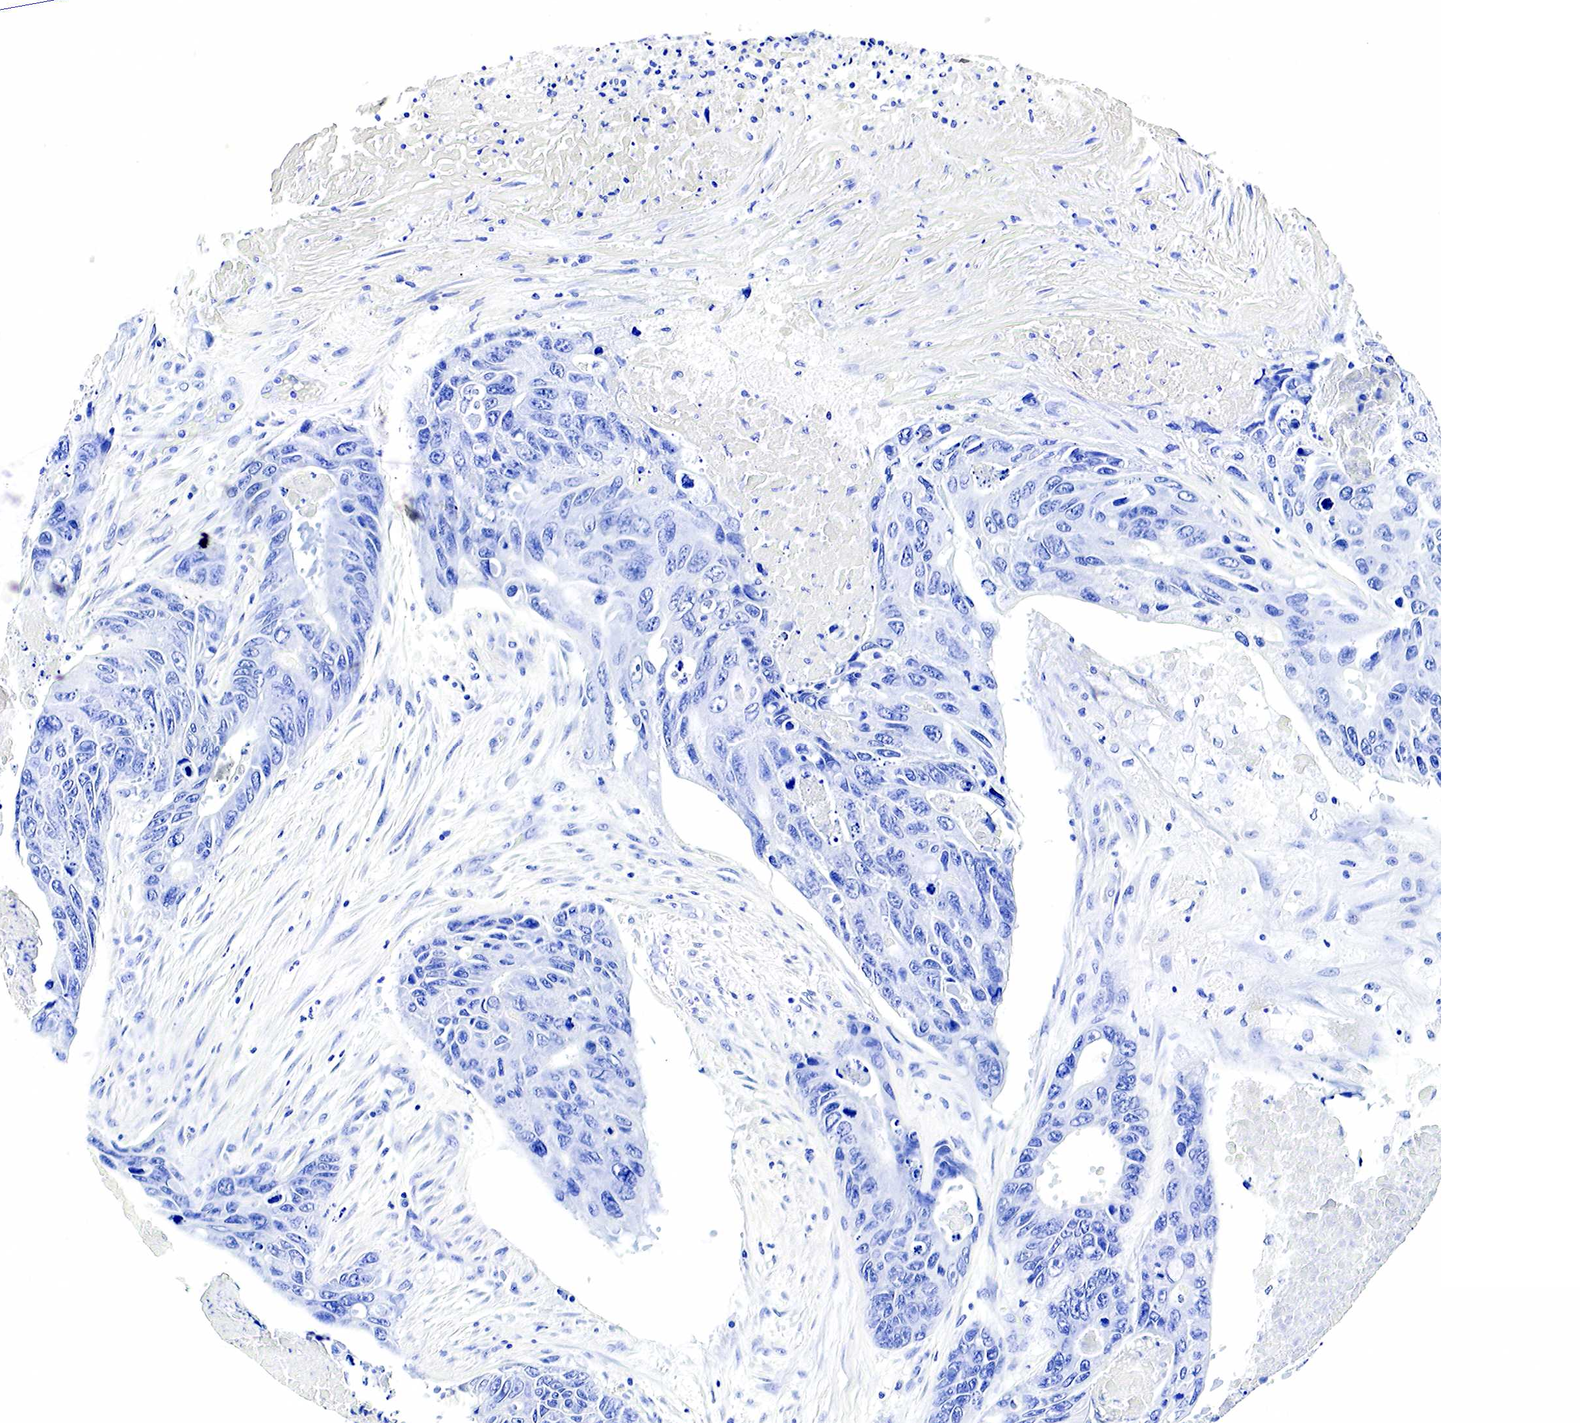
{"staining": {"intensity": "negative", "quantity": "none", "location": "none"}, "tissue": "colorectal cancer", "cell_type": "Tumor cells", "image_type": "cancer", "snomed": [{"axis": "morphology", "description": "Adenocarcinoma, NOS"}, {"axis": "topography", "description": "Colon"}], "caption": "The photomicrograph reveals no significant positivity in tumor cells of colorectal adenocarcinoma.", "gene": "GAST", "patient": {"sex": "female", "age": 86}}